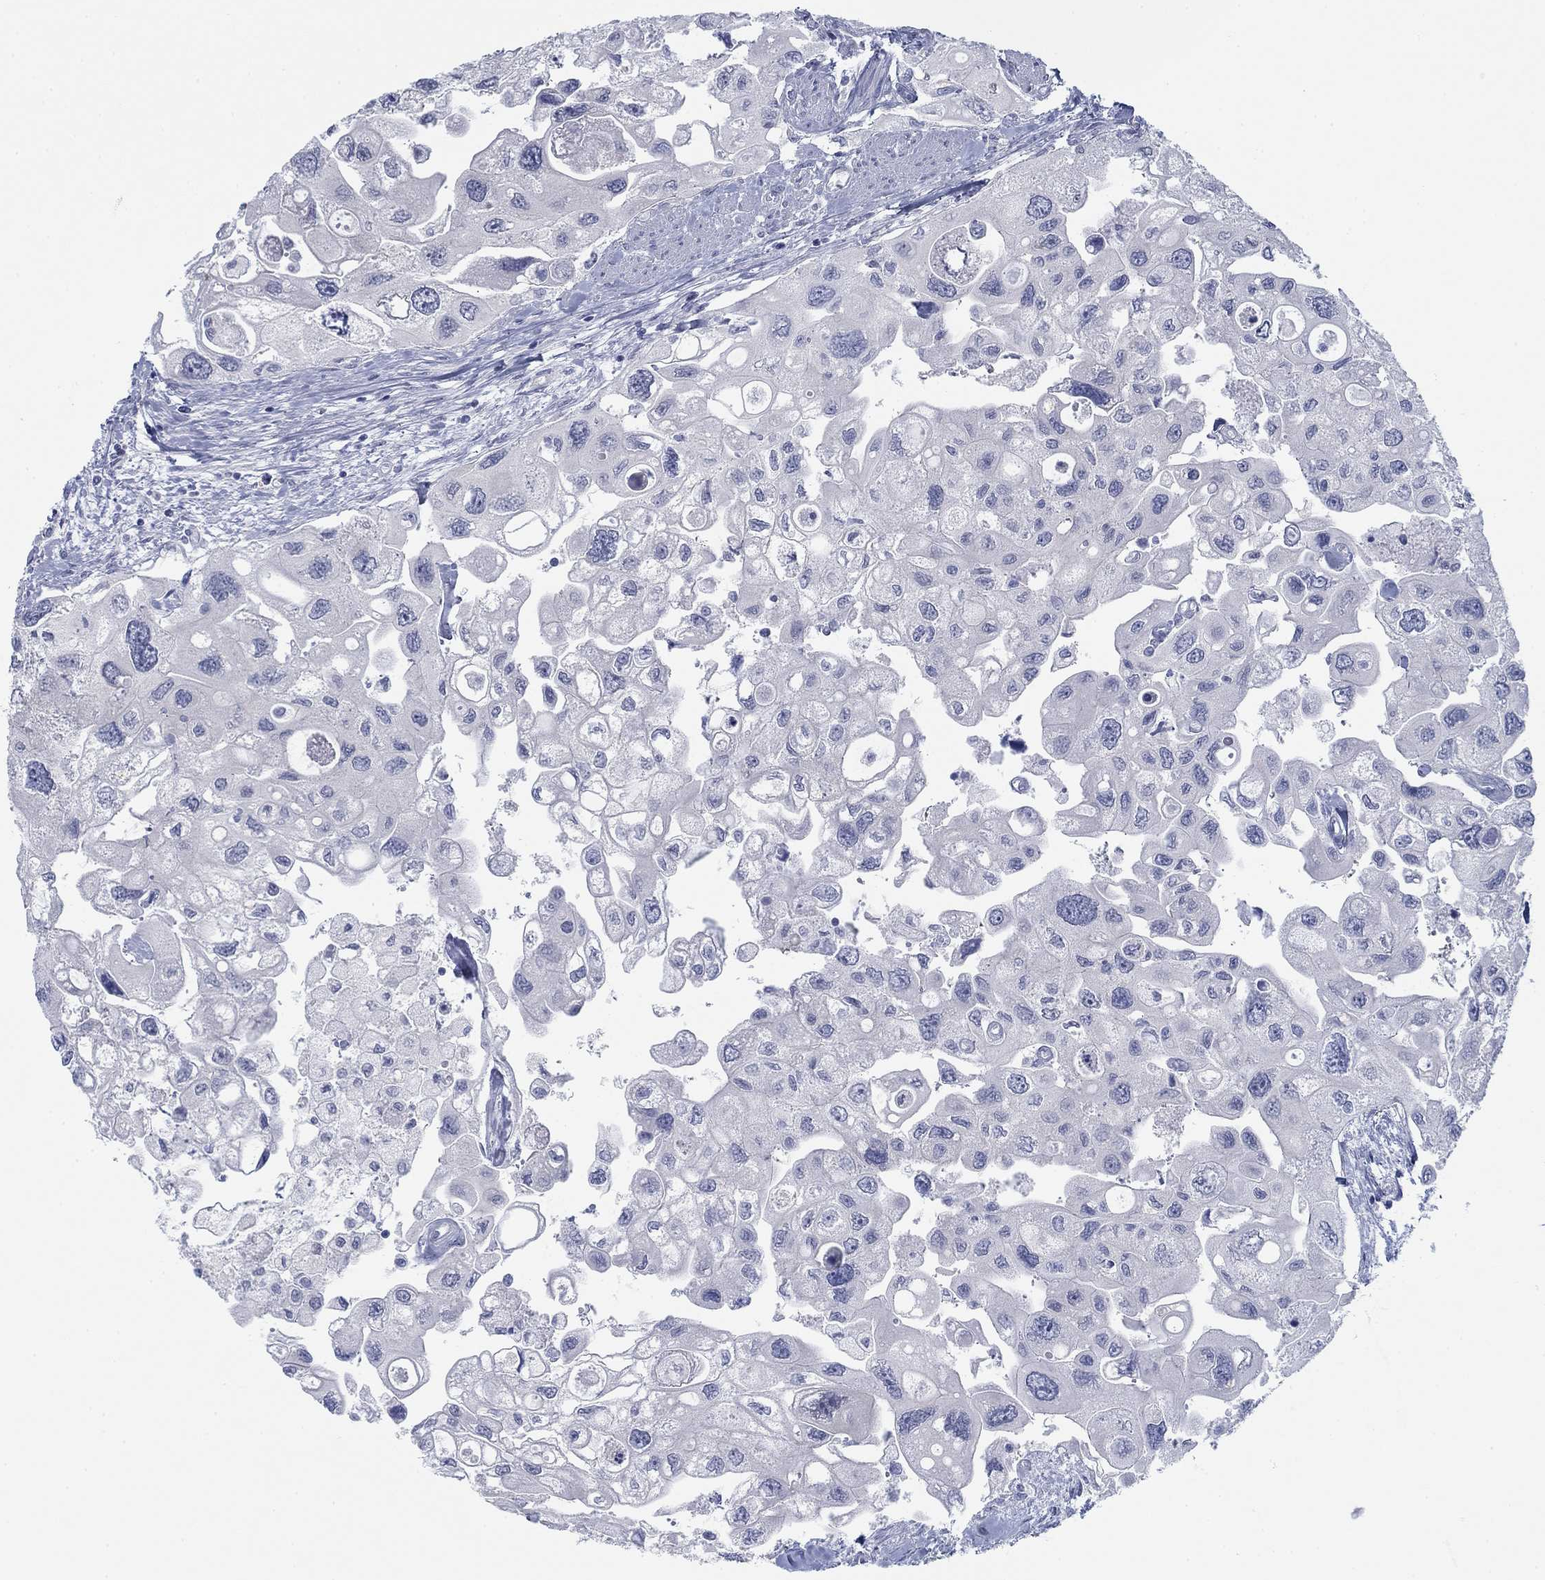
{"staining": {"intensity": "negative", "quantity": "none", "location": "none"}, "tissue": "urothelial cancer", "cell_type": "Tumor cells", "image_type": "cancer", "snomed": [{"axis": "morphology", "description": "Urothelial carcinoma, High grade"}, {"axis": "topography", "description": "Urinary bladder"}], "caption": "Urothelial cancer was stained to show a protein in brown. There is no significant positivity in tumor cells.", "gene": "DNAL1", "patient": {"sex": "male", "age": 59}}